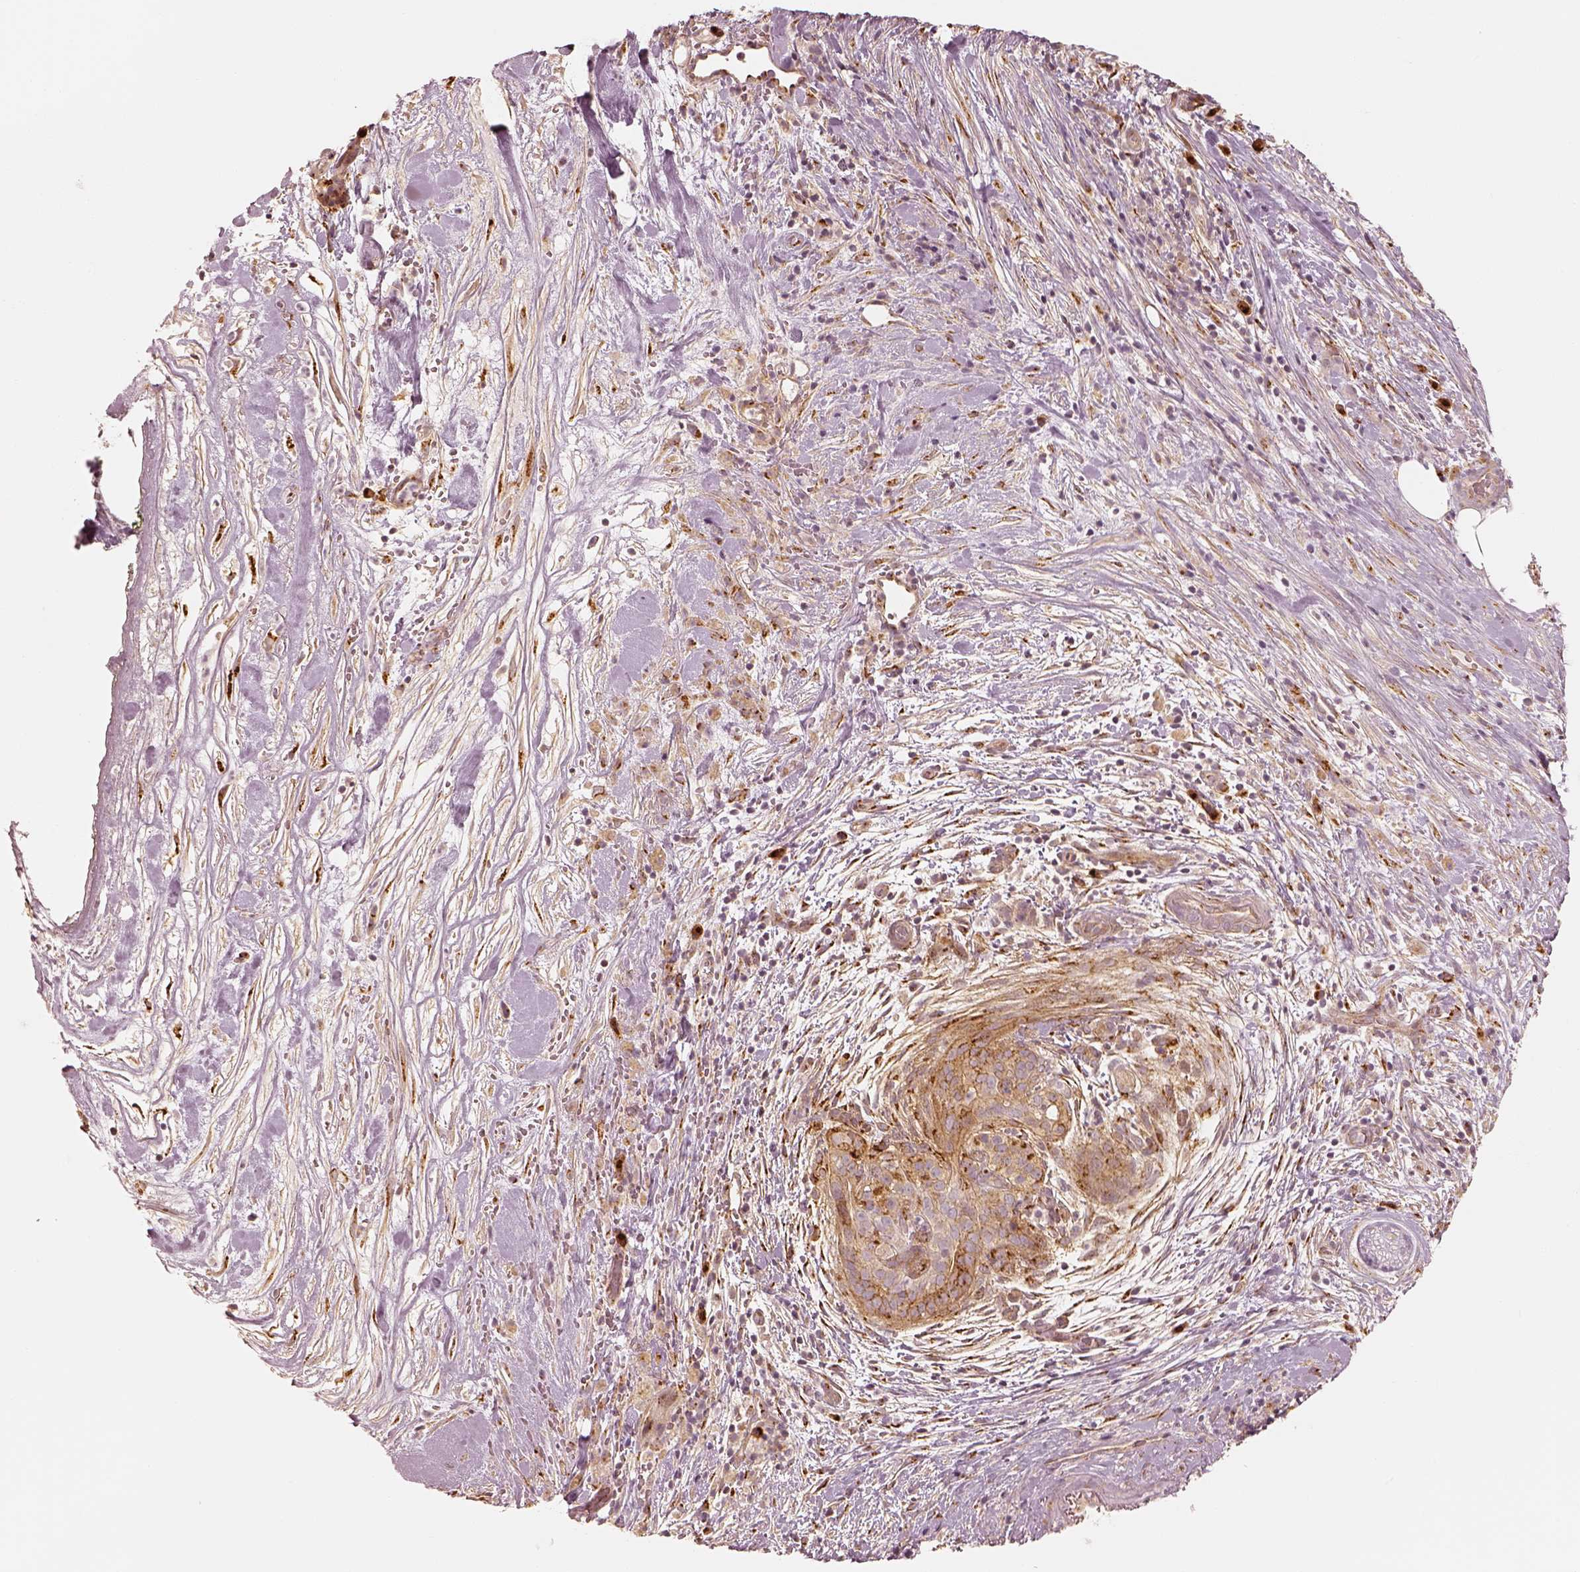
{"staining": {"intensity": "moderate", "quantity": "25%-75%", "location": "cytoplasmic/membranous"}, "tissue": "pancreatic cancer", "cell_type": "Tumor cells", "image_type": "cancer", "snomed": [{"axis": "morphology", "description": "Adenocarcinoma, NOS"}, {"axis": "topography", "description": "Pancreas"}], "caption": "The image exhibits a brown stain indicating the presence of a protein in the cytoplasmic/membranous of tumor cells in adenocarcinoma (pancreatic).", "gene": "GORASP2", "patient": {"sex": "male", "age": 44}}